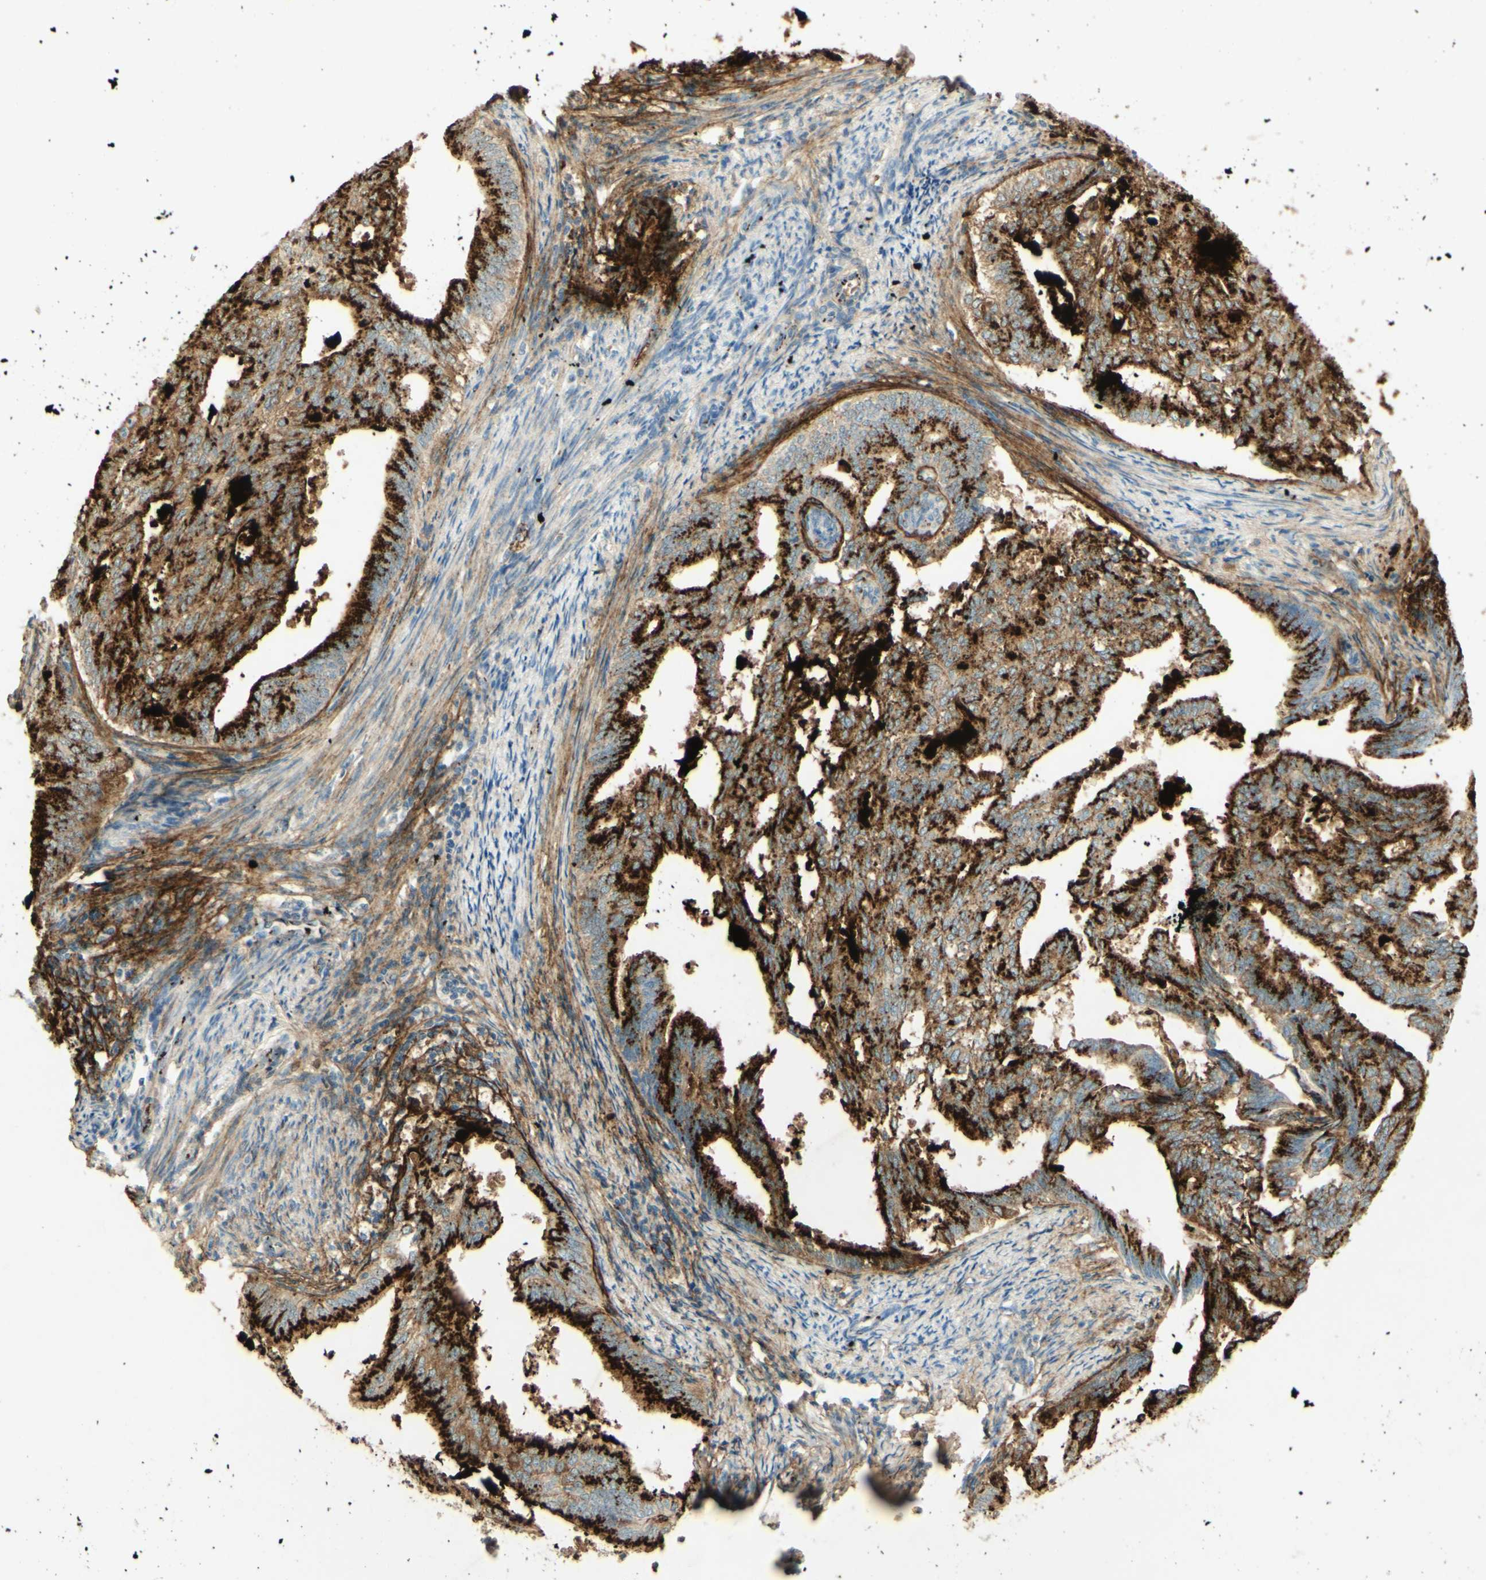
{"staining": {"intensity": "strong", "quantity": ">75%", "location": "cytoplasmic/membranous"}, "tissue": "endometrial cancer", "cell_type": "Tumor cells", "image_type": "cancer", "snomed": [{"axis": "morphology", "description": "Adenocarcinoma, NOS"}, {"axis": "topography", "description": "Endometrium"}], "caption": "Protein expression analysis of human endometrial cancer (adenocarcinoma) reveals strong cytoplasmic/membranous staining in approximately >75% of tumor cells. The protein is shown in brown color, while the nuclei are stained blue.", "gene": "TNN", "patient": {"sex": "female", "age": 58}}